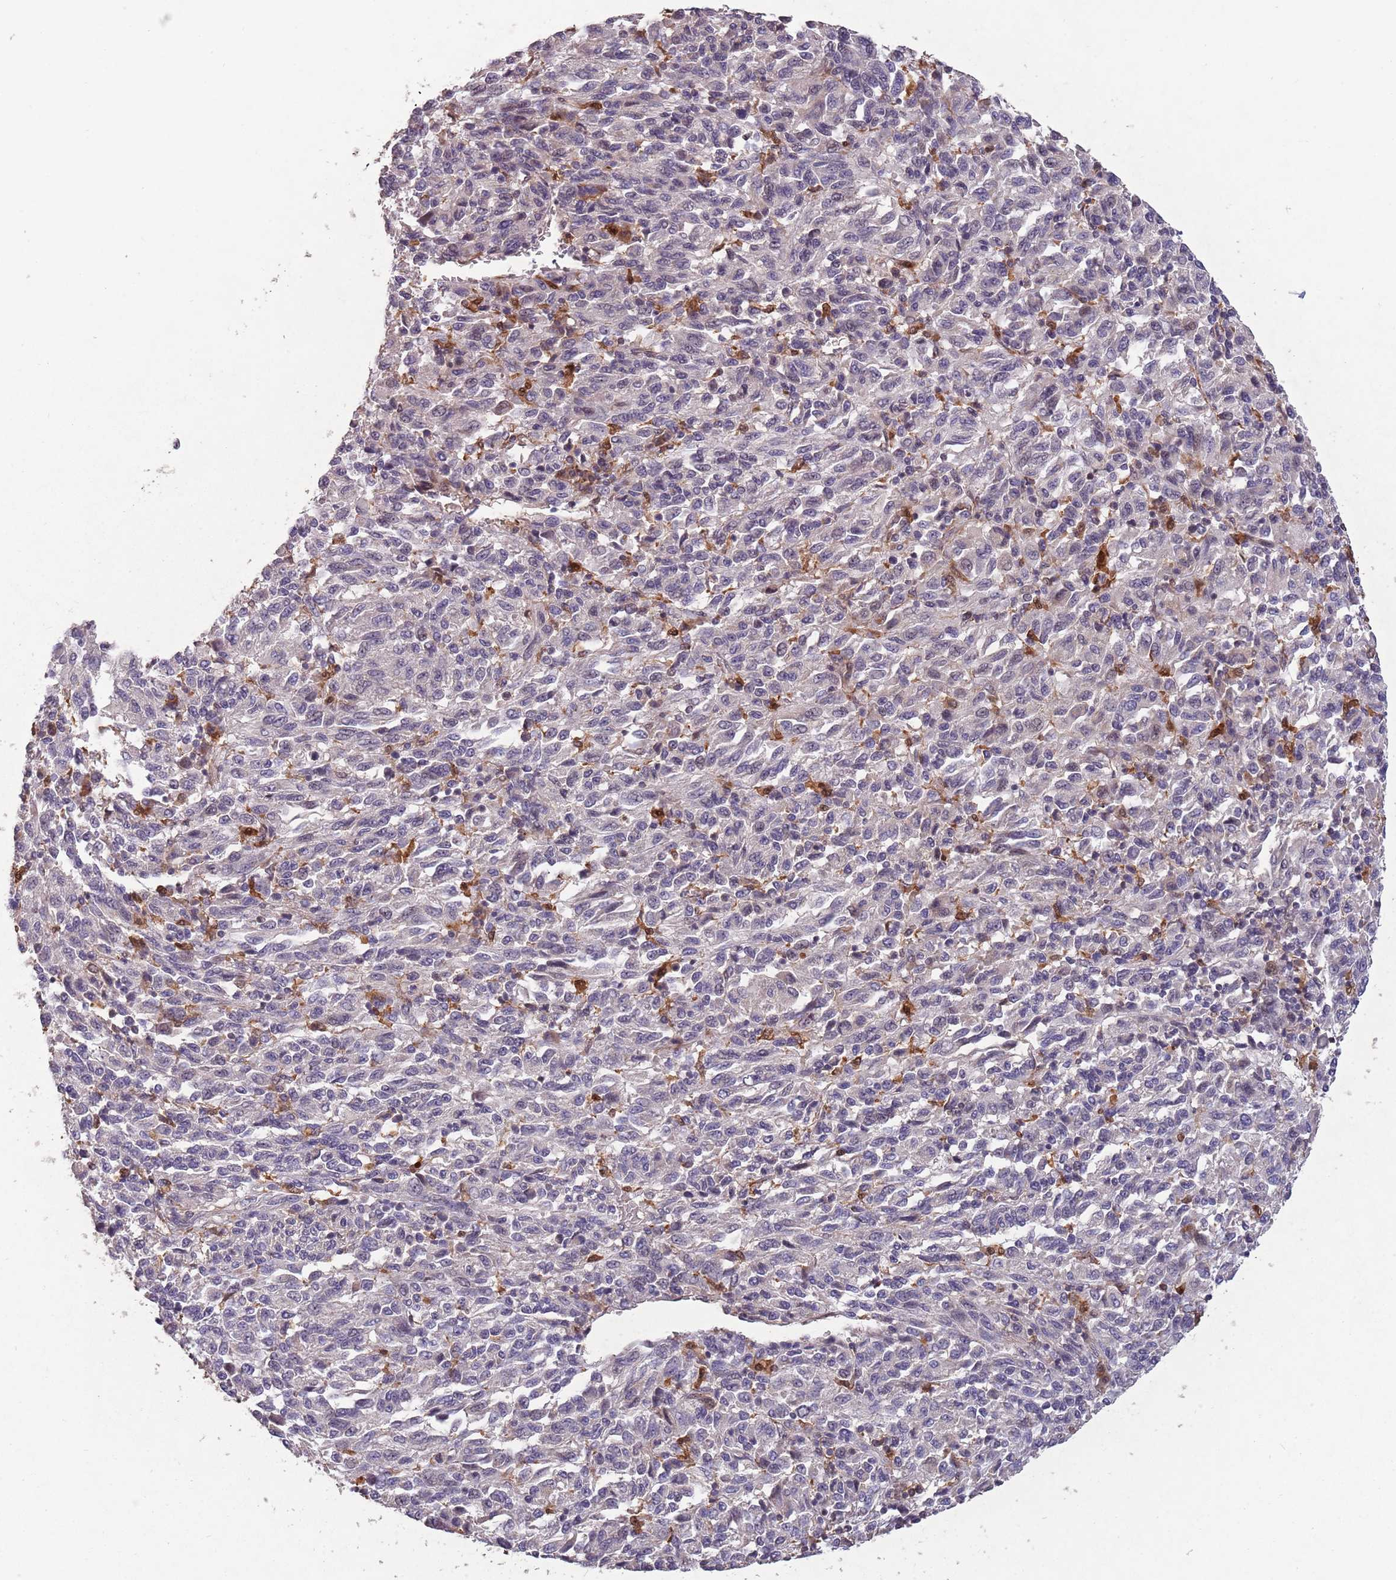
{"staining": {"intensity": "negative", "quantity": "none", "location": "none"}, "tissue": "melanoma", "cell_type": "Tumor cells", "image_type": "cancer", "snomed": [{"axis": "morphology", "description": "Malignant melanoma, Metastatic site"}, {"axis": "topography", "description": "Lung"}], "caption": "This is an immunohistochemistry photomicrograph of human malignant melanoma (metastatic site). There is no expression in tumor cells.", "gene": "ZNF639", "patient": {"sex": "male", "age": 64}}